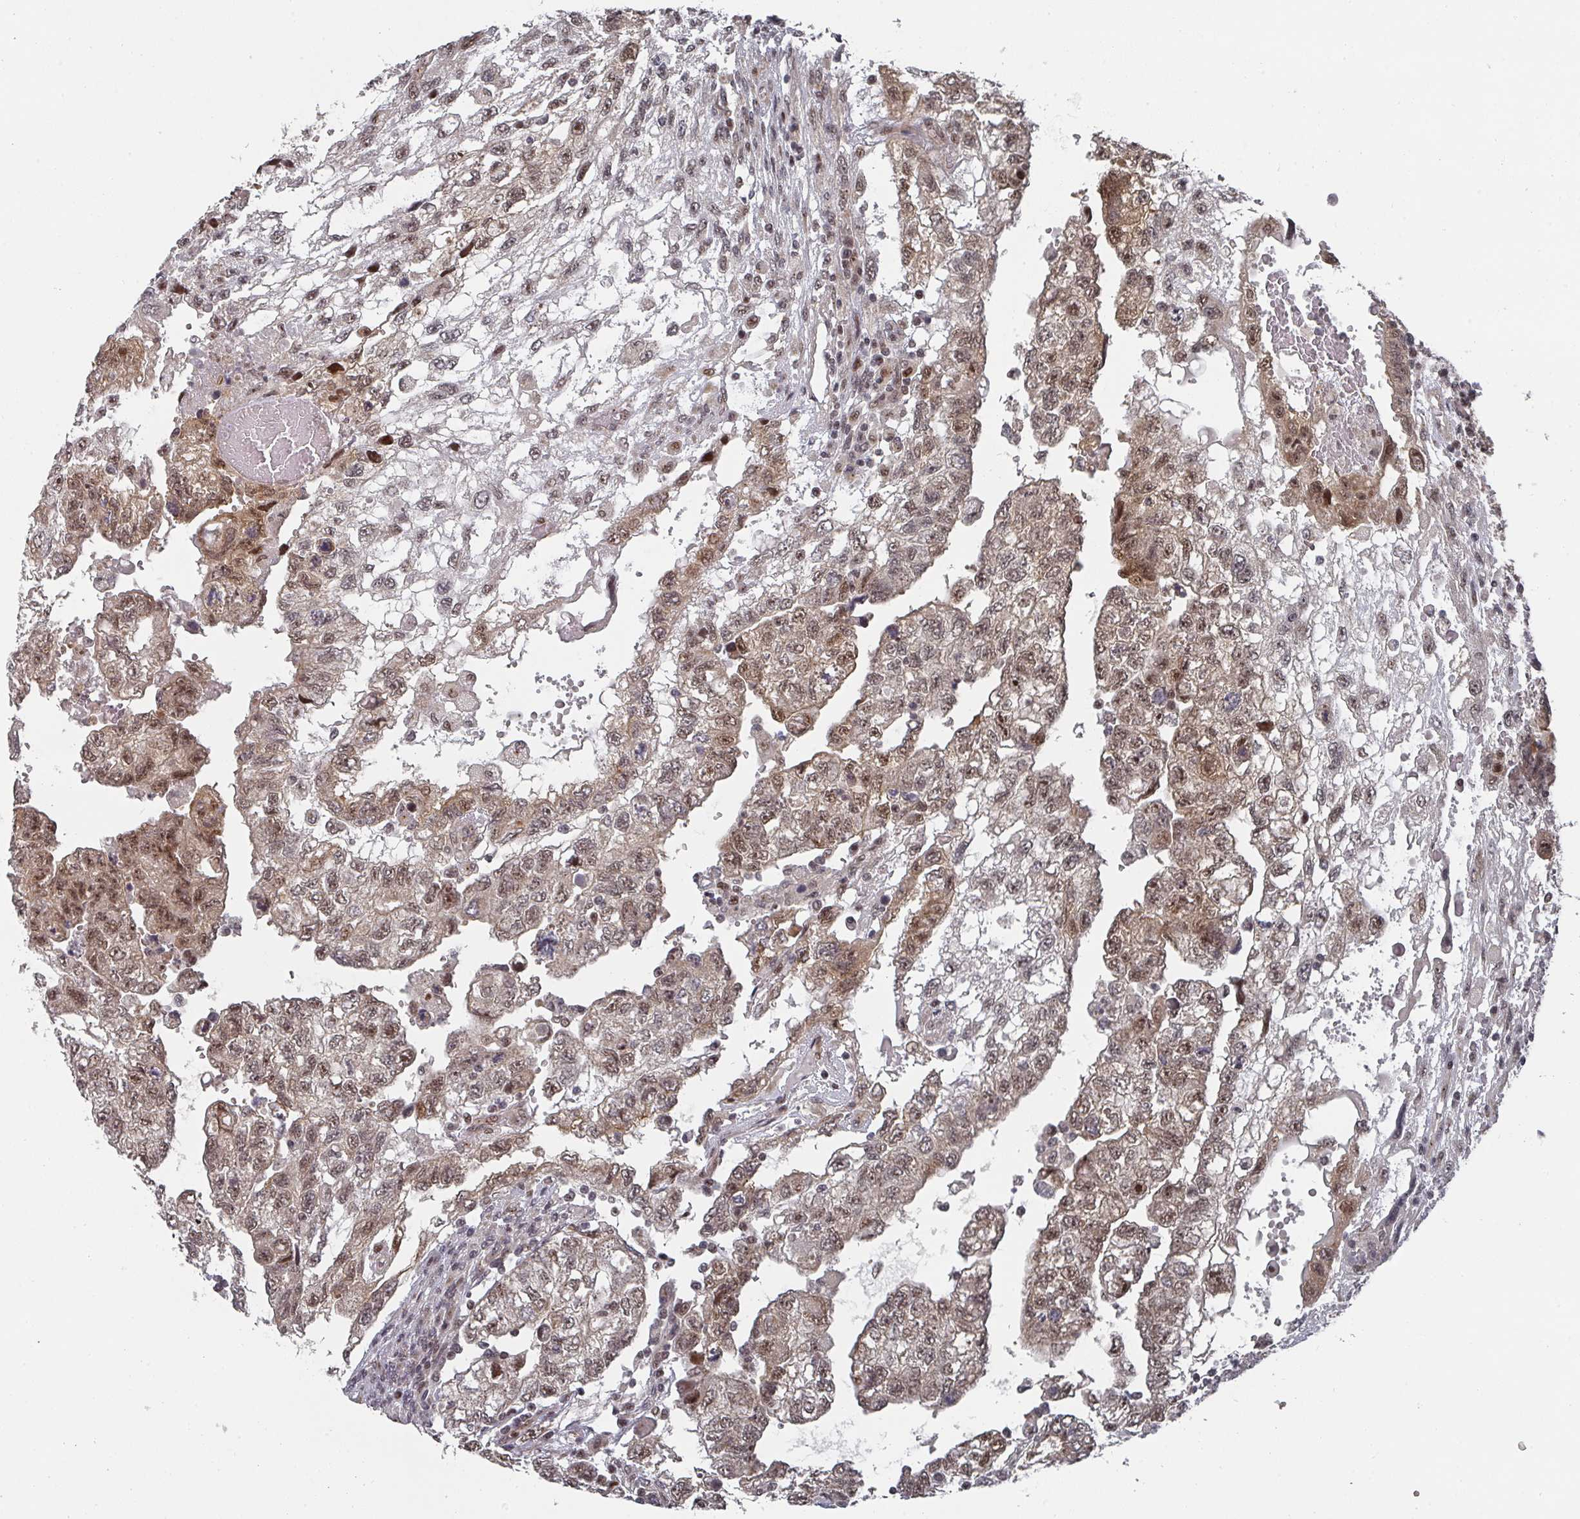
{"staining": {"intensity": "moderate", "quantity": ">75%", "location": "cytoplasmic/membranous,nuclear"}, "tissue": "testis cancer", "cell_type": "Tumor cells", "image_type": "cancer", "snomed": [{"axis": "morphology", "description": "Carcinoma, Embryonal, NOS"}, {"axis": "topography", "description": "Testis"}], "caption": "Testis cancer stained for a protein (brown) reveals moderate cytoplasmic/membranous and nuclear positive positivity in about >75% of tumor cells.", "gene": "KIF1C", "patient": {"sex": "male", "age": 36}}